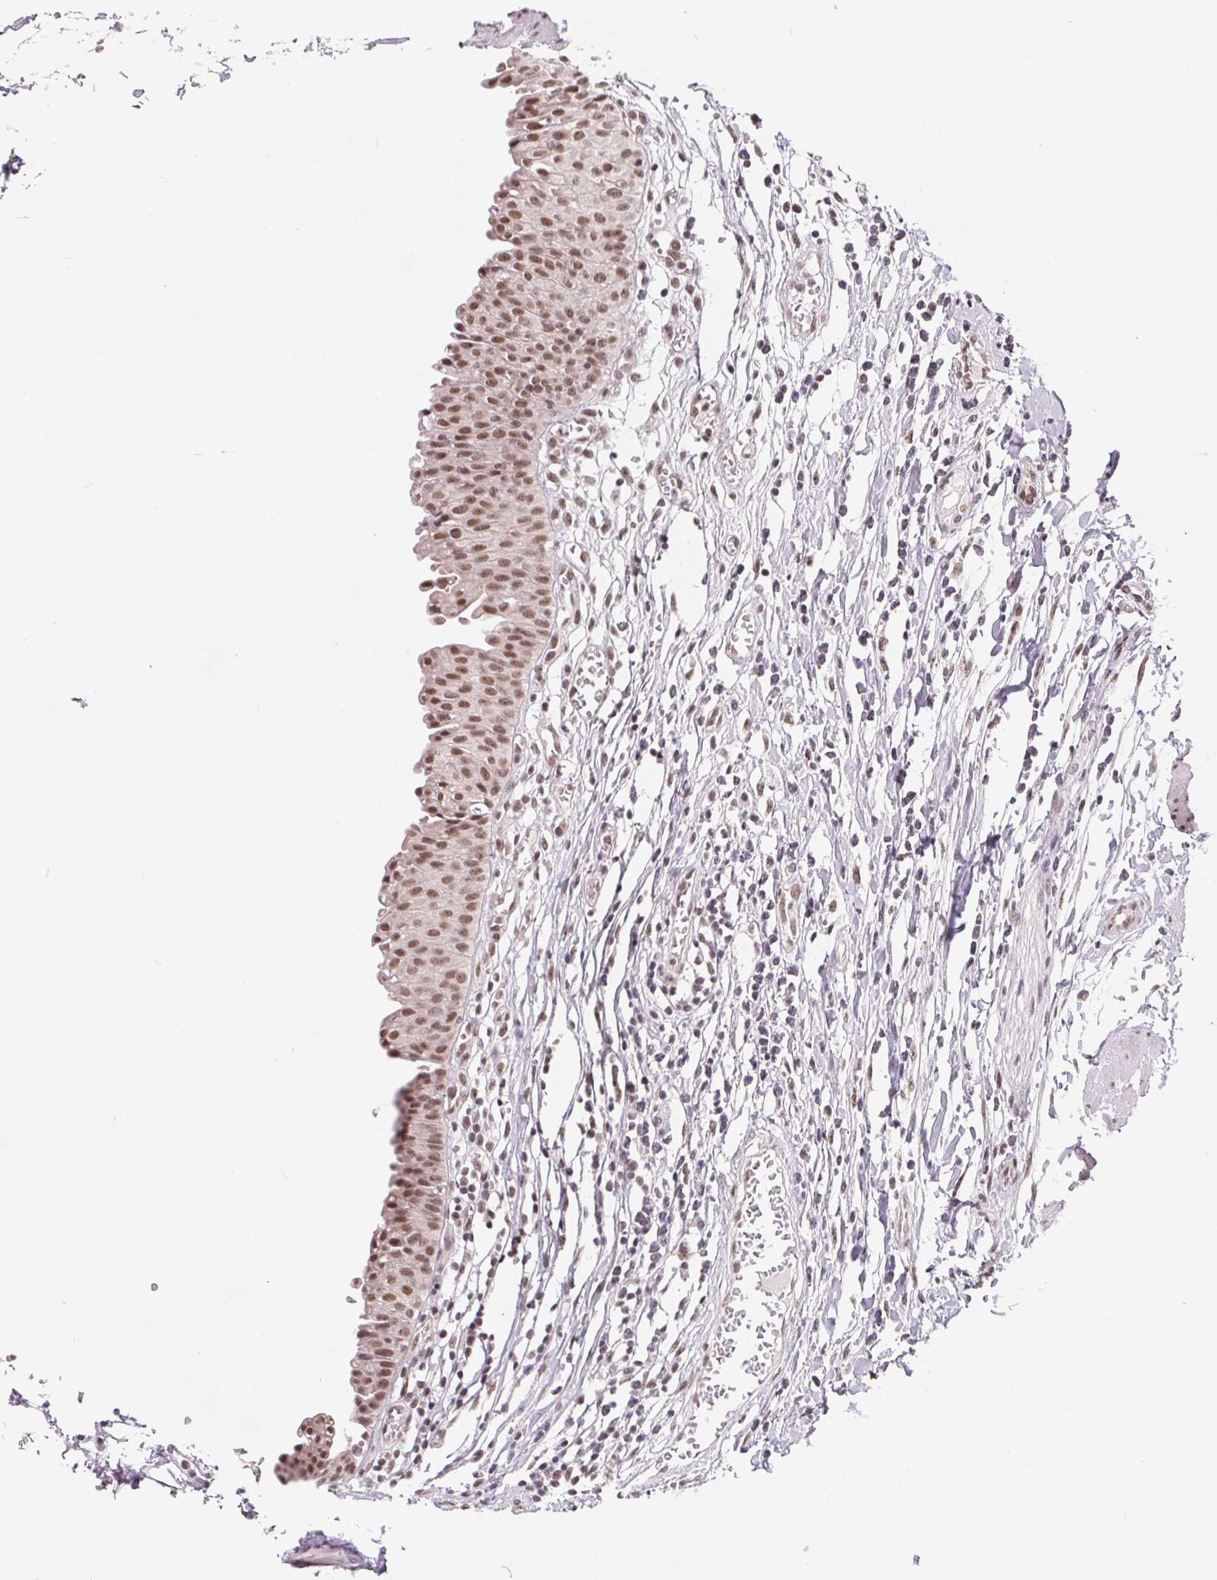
{"staining": {"intensity": "moderate", "quantity": ">75%", "location": "nuclear"}, "tissue": "urinary bladder", "cell_type": "Urothelial cells", "image_type": "normal", "snomed": [{"axis": "morphology", "description": "Normal tissue, NOS"}, {"axis": "topography", "description": "Urinary bladder"}], "caption": "Immunohistochemical staining of normal urinary bladder displays >75% levels of moderate nuclear protein positivity in approximately >75% of urothelial cells.", "gene": "TCERG1", "patient": {"sex": "male", "age": 64}}